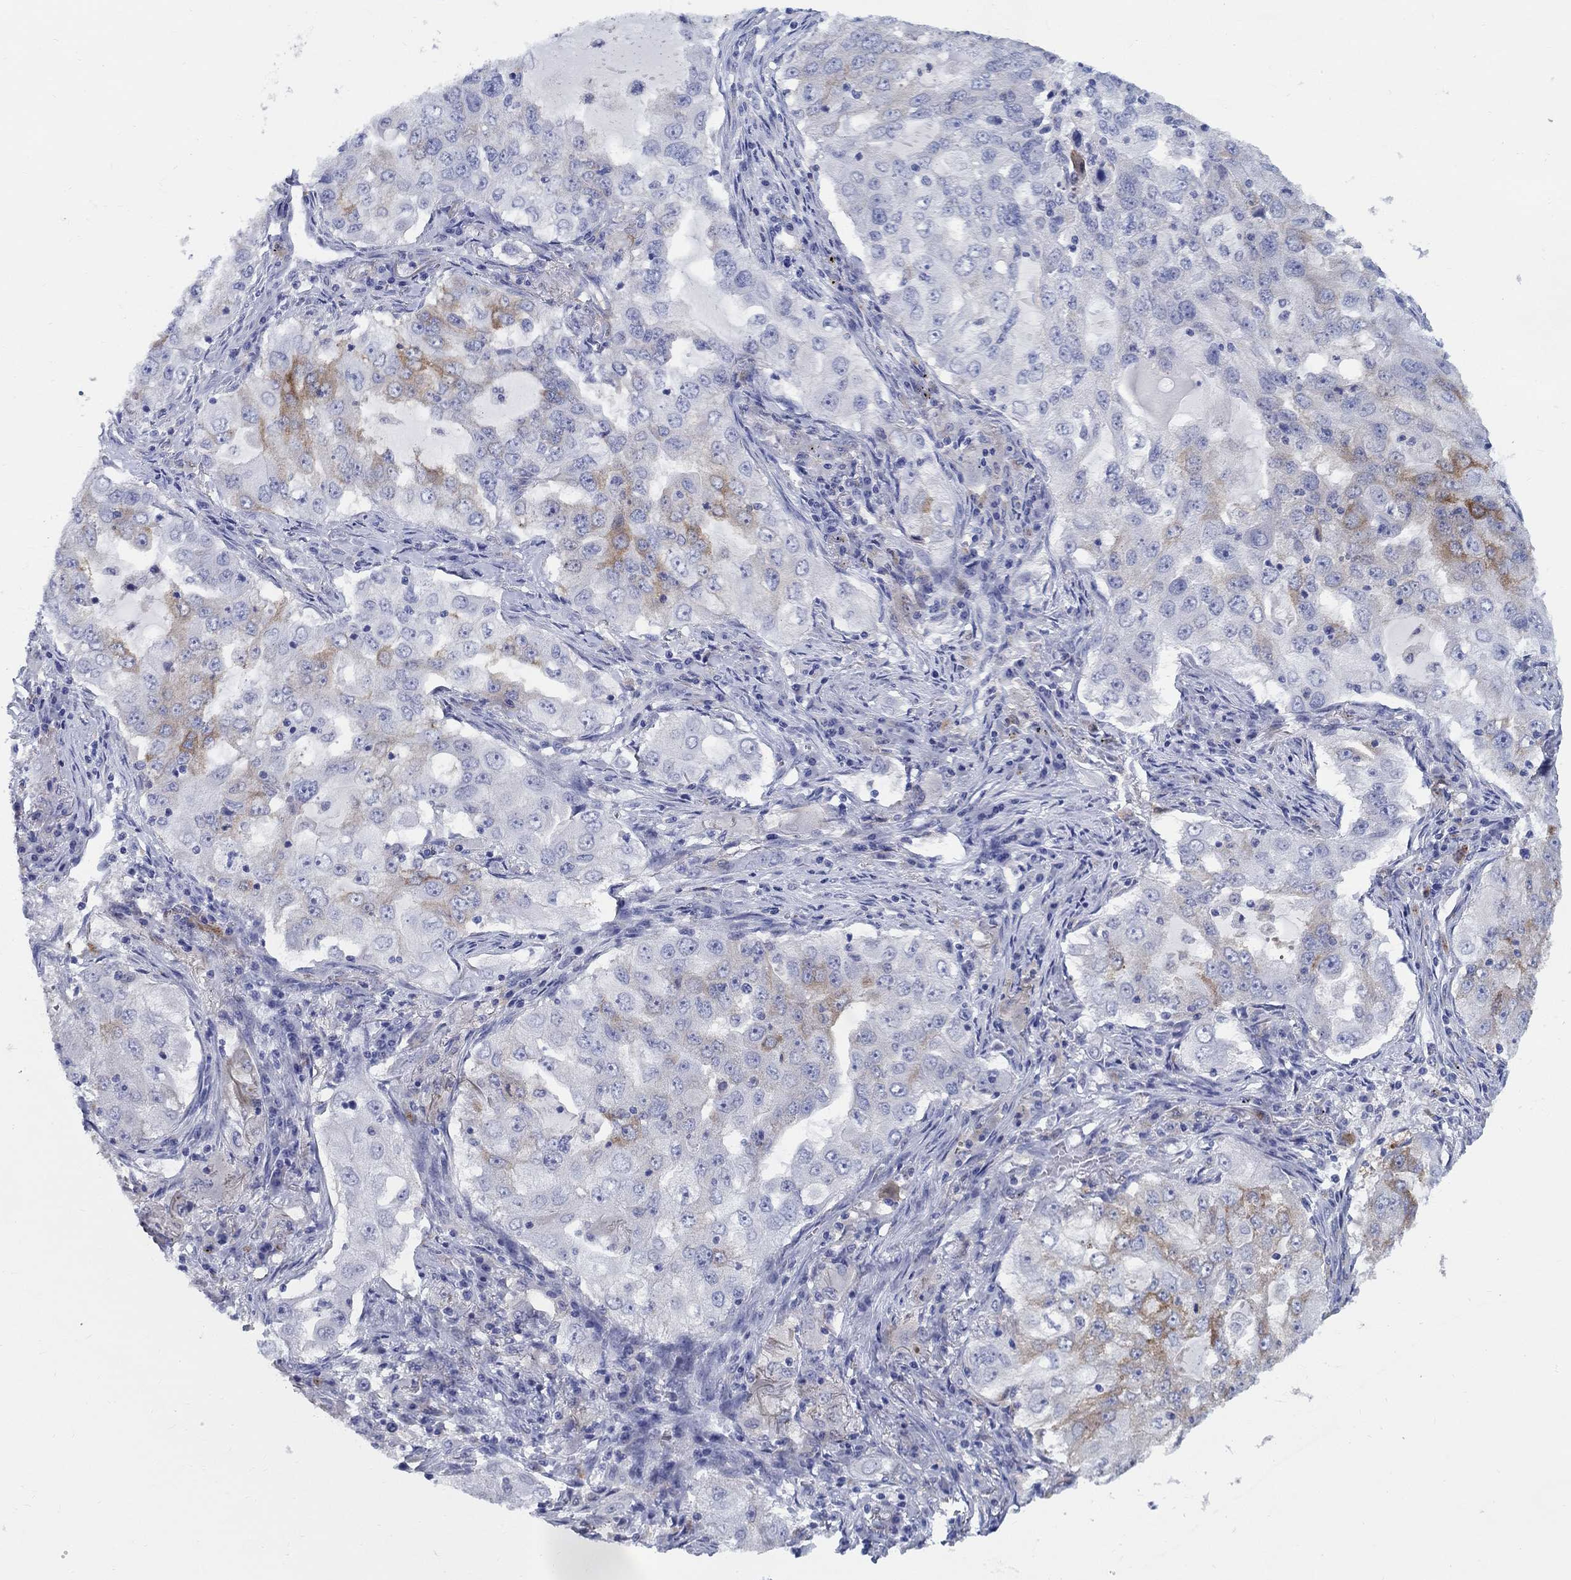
{"staining": {"intensity": "strong", "quantity": "<25%", "location": "cytoplasmic/membranous"}, "tissue": "lung cancer", "cell_type": "Tumor cells", "image_type": "cancer", "snomed": [{"axis": "morphology", "description": "Adenocarcinoma, NOS"}, {"axis": "topography", "description": "Lung"}], "caption": "This histopathology image shows adenocarcinoma (lung) stained with immunohistochemistry to label a protein in brown. The cytoplasmic/membranous of tumor cells show strong positivity for the protein. Nuclei are counter-stained blue.", "gene": "RAP1GAP", "patient": {"sex": "female", "age": 61}}